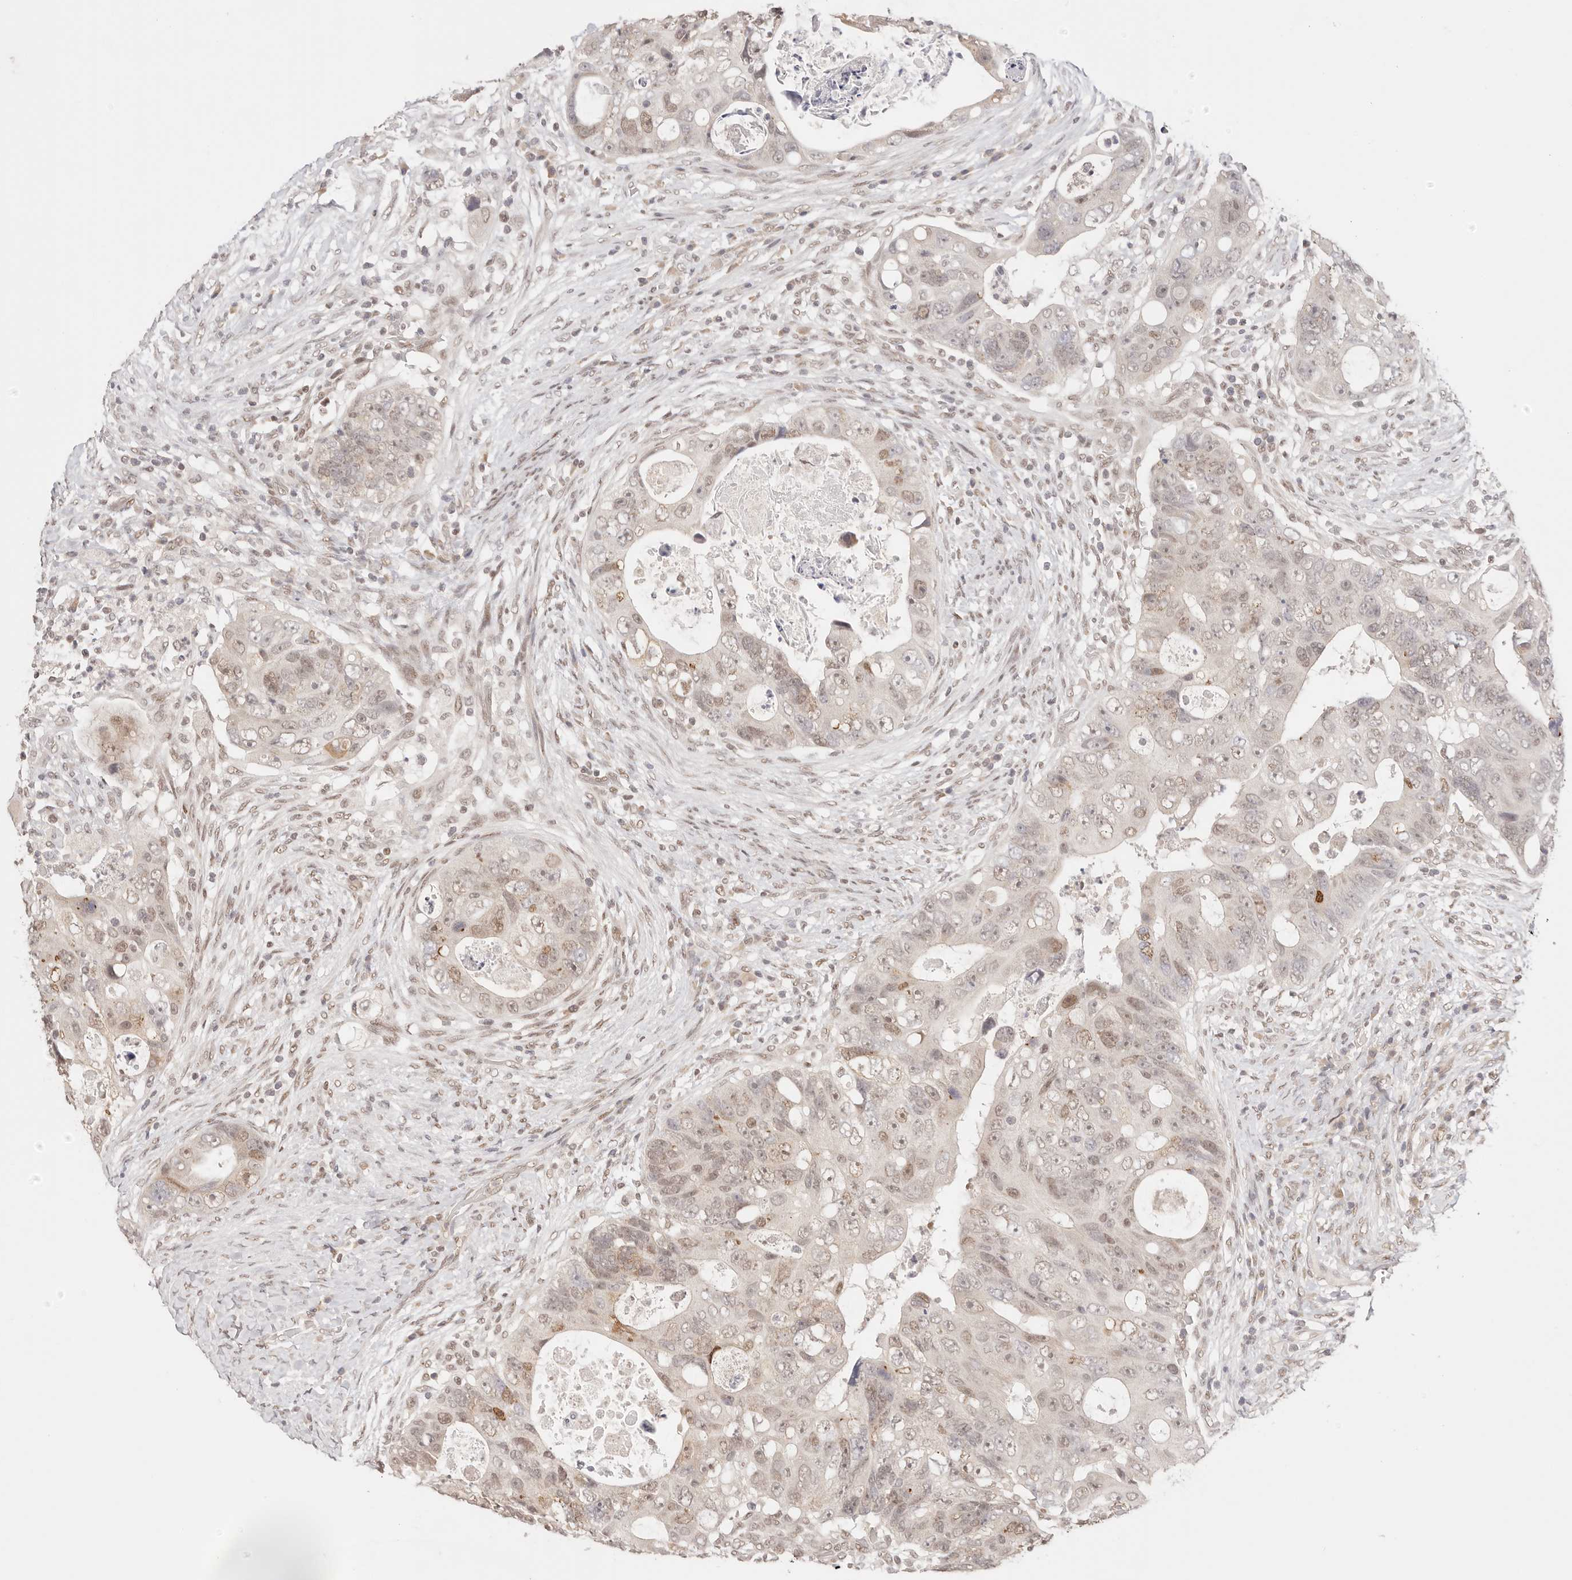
{"staining": {"intensity": "weak", "quantity": "25%-75%", "location": "nuclear"}, "tissue": "colorectal cancer", "cell_type": "Tumor cells", "image_type": "cancer", "snomed": [{"axis": "morphology", "description": "Adenocarcinoma, NOS"}, {"axis": "topography", "description": "Rectum"}], "caption": "IHC (DAB) staining of human adenocarcinoma (colorectal) displays weak nuclear protein staining in about 25%-75% of tumor cells.", "gene": "RFC3", "patient": {"sex": "male", "age": 59}}